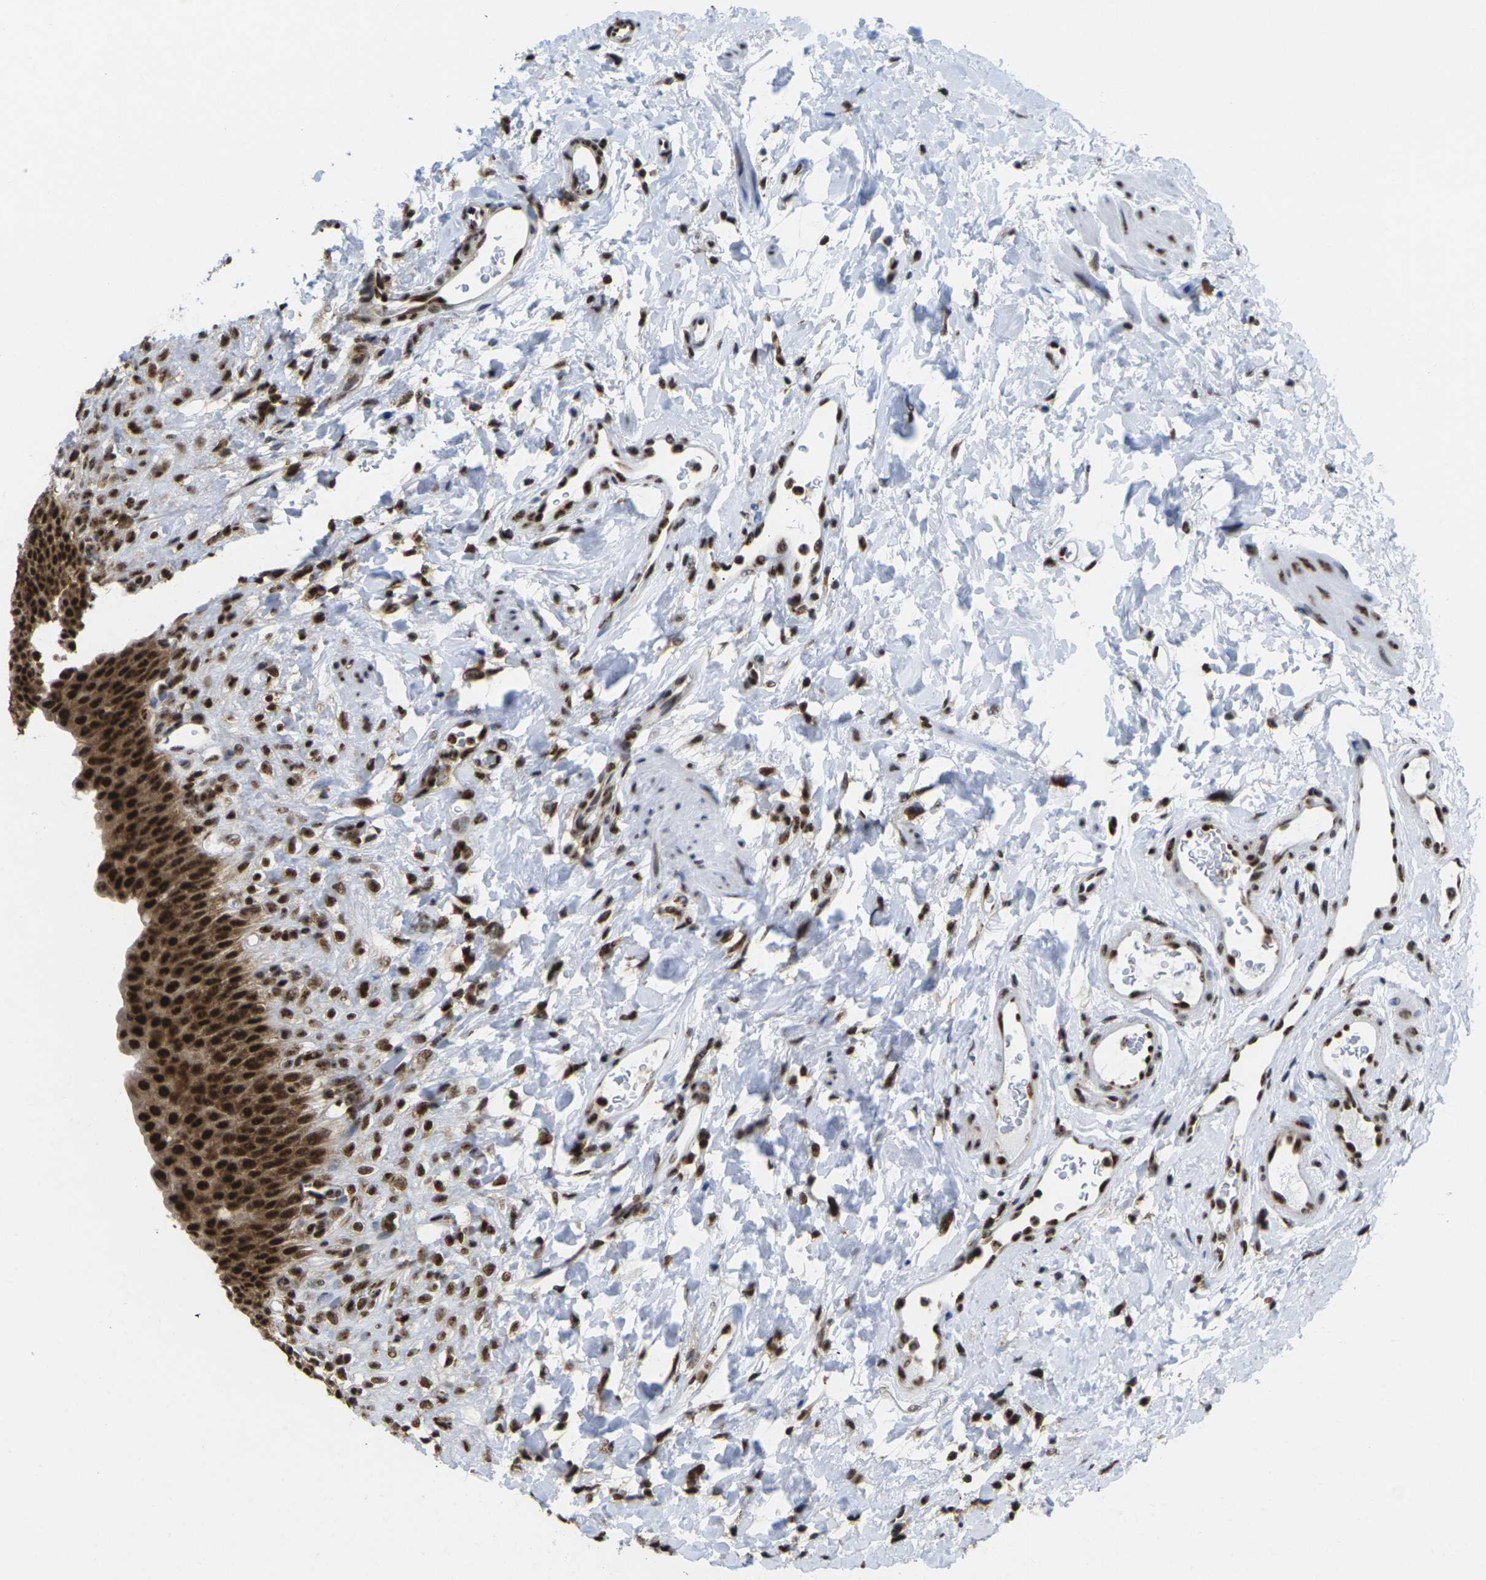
{"staining": {"intensity": "strong", "quantity": ">75%", "location": "cytoplasmic/membranous,nuclear"}, "tissue": "urinary bladder", "cell_type": "Urothelial cells", "image_type": "normal", "snomed": [{"axis": "morphology", "description": "Normal tissue, NOS"}, {"axis": "topography", "description": "Urinary bladder"}], "caption": "IHC histopathology image of unremarkable urinary bladder: urinary bladder stained using immunohistochemistry (IHC) reveals high levels of strong protein expression localized specifically in the cytoplasmic/membranous,nuclear of urothelial cells, appearing as a cytoplasmic/membranous,nuclear brown color.", "gene": "MAGOH", "patient": {"sex": "female", "age": 79}}